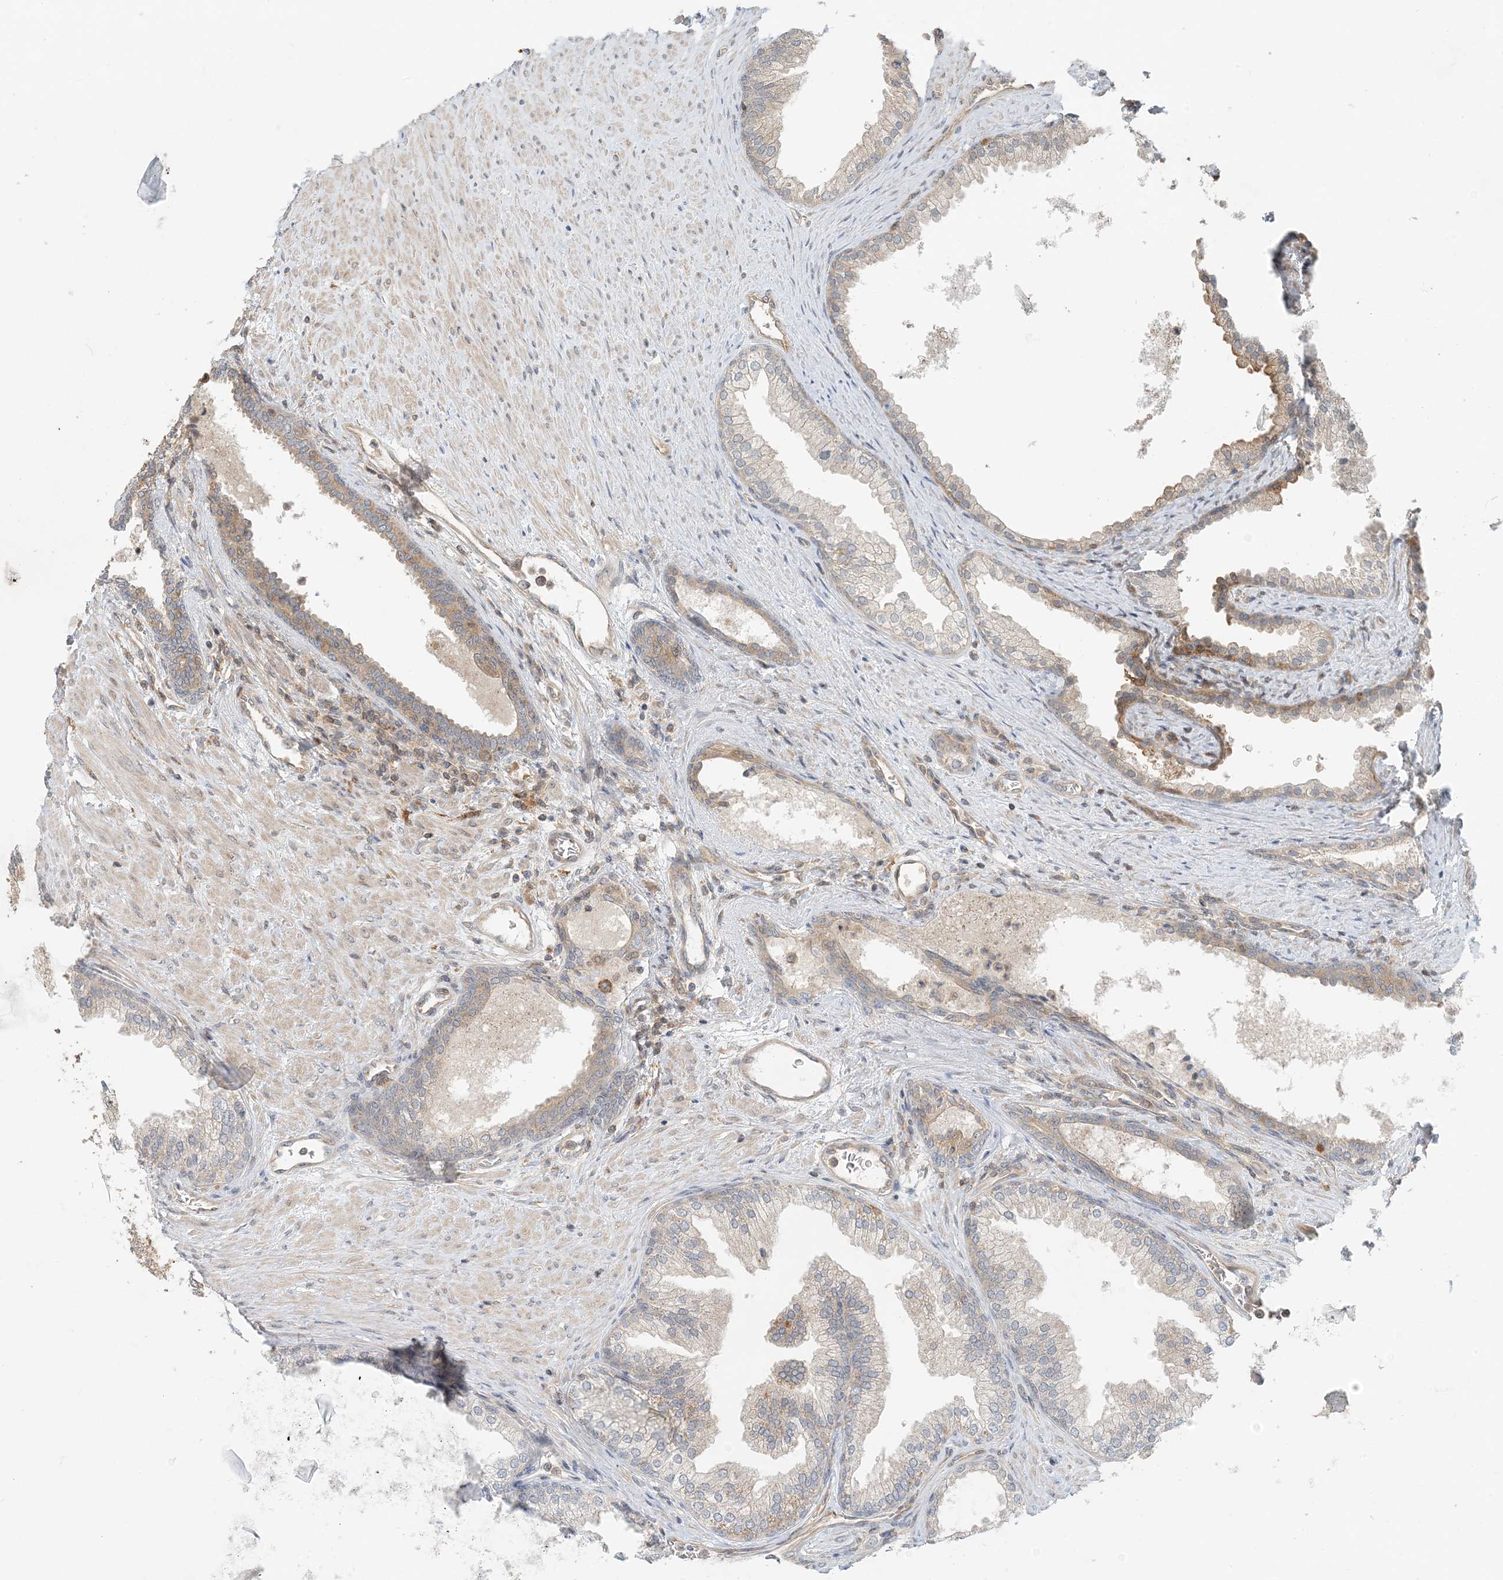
{"staining": {"intensity": "weak", "quantity": "25%-75%", "location": "cytoplasmic/membranous"}, "tissue": "prostate", "cell_type": "Glandular cells", "image_type": "normal", "snomed": [{"axis": "morphology", "description": "Normal tissue, NOS"}, {"axis": "topography", "description": "Prostate"}], "caption": "Protein expression by IHC demonstrates weak cytoplasmic/membranous expression in about 25%-75% of glandular cells in benign prostate. The staining was performed using DAB, with brown indicating positive protein expression. Nuclei are stained blue with hematoxylin.", "gene": "OBI1", "patient": {"sex": "male", "age": 76}}